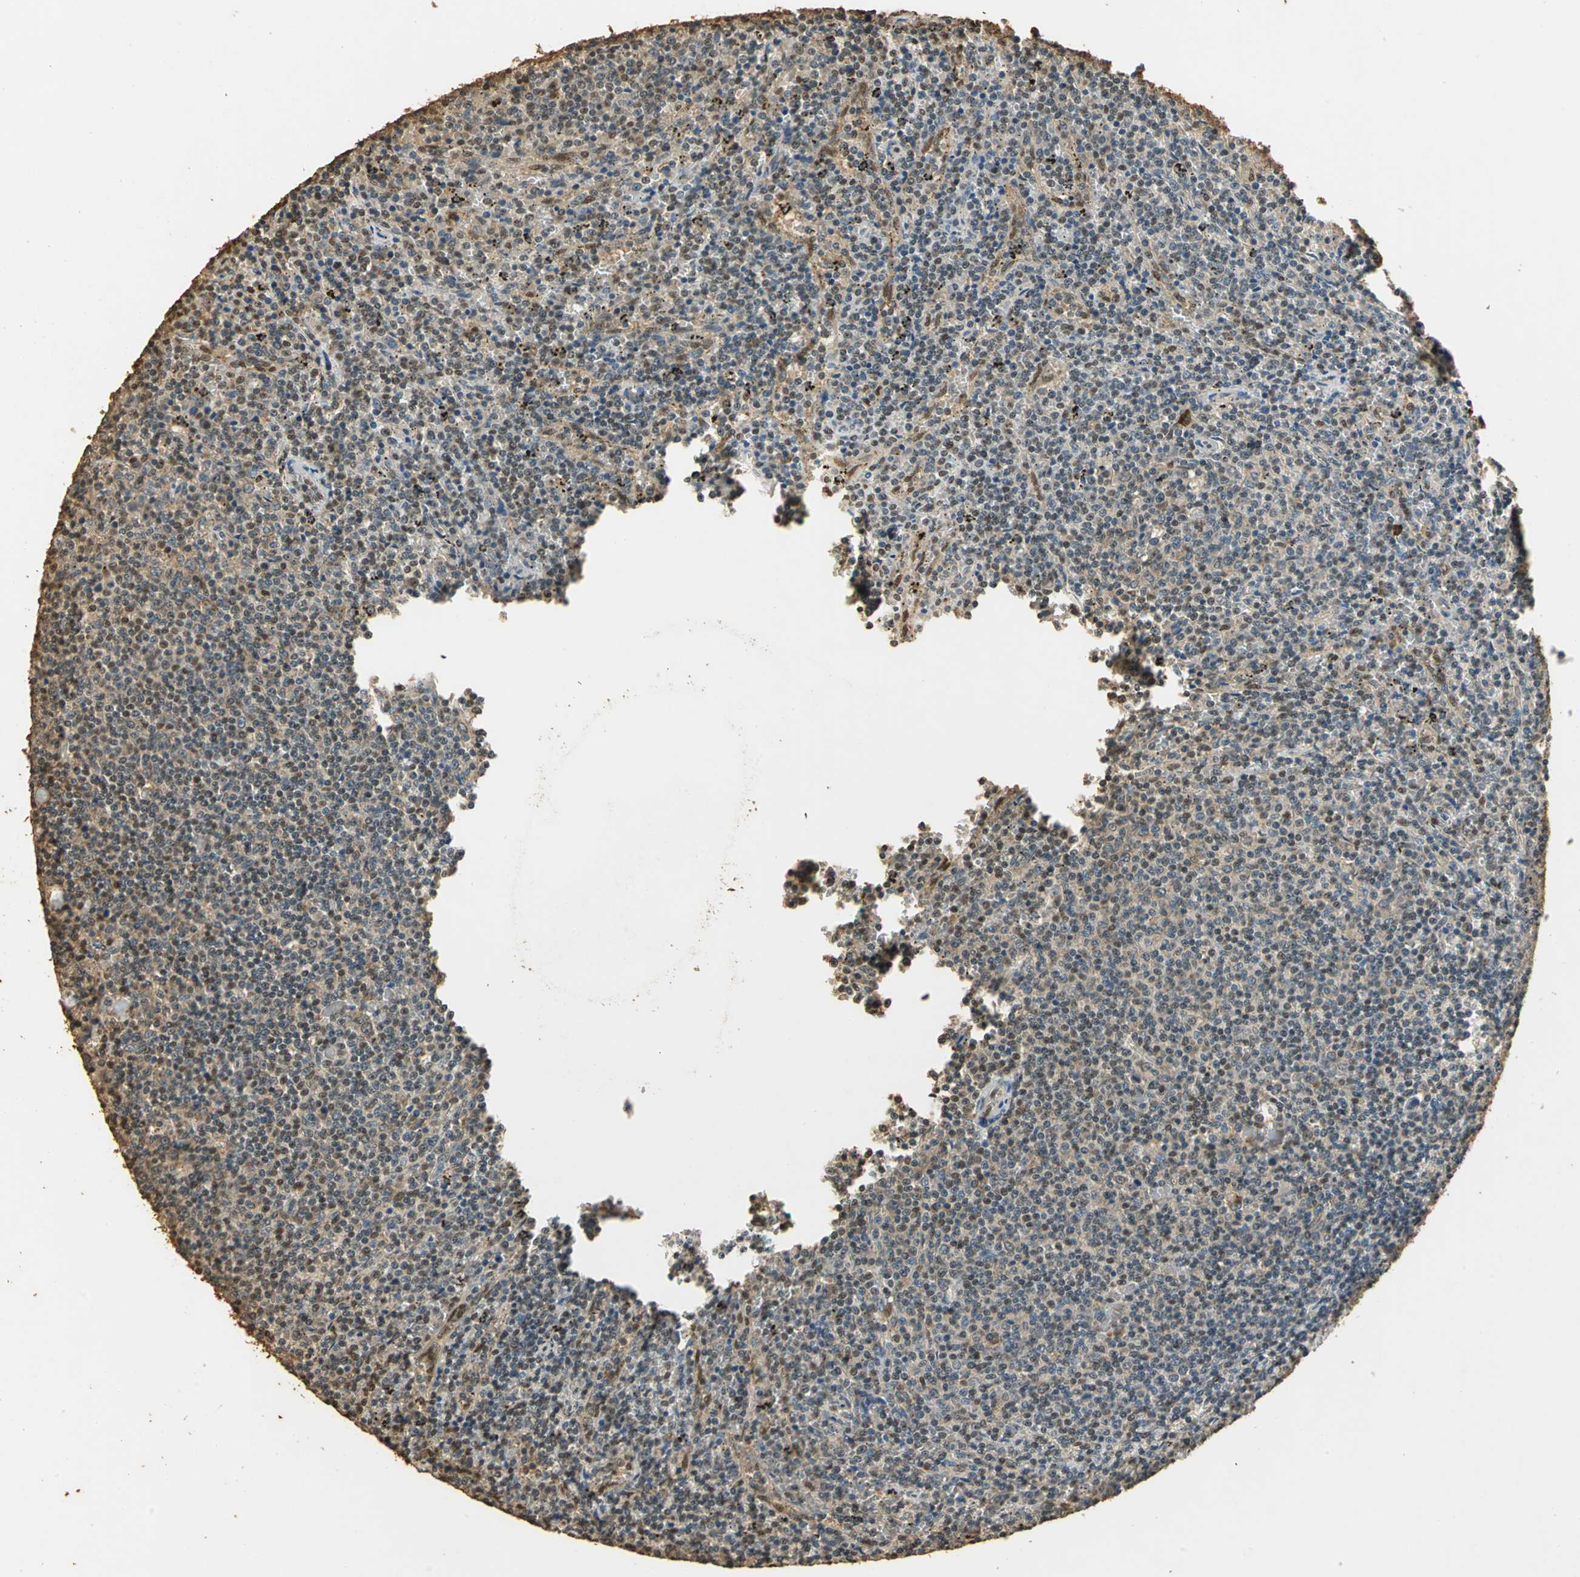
{"staining": {"intensity": "negative", "quantity": "none", "location": "none"}, "tissue": "lymphoma", "cell_type": "Tumor cells", "image_type": "cancer", "snomed": [{"axis": "morphology", "description": "Malignant lymphoma, non-Hodgkin's type, Low grade"}, {"axis": "topography", "description": "Spleen"}], "caption": "The micrograph reveals no significant staining in tumor cells of lymphoma. Nuclei are stained in blue.", "gene": "GAPDH", "patient": {"sex": "female", "age": 50}}